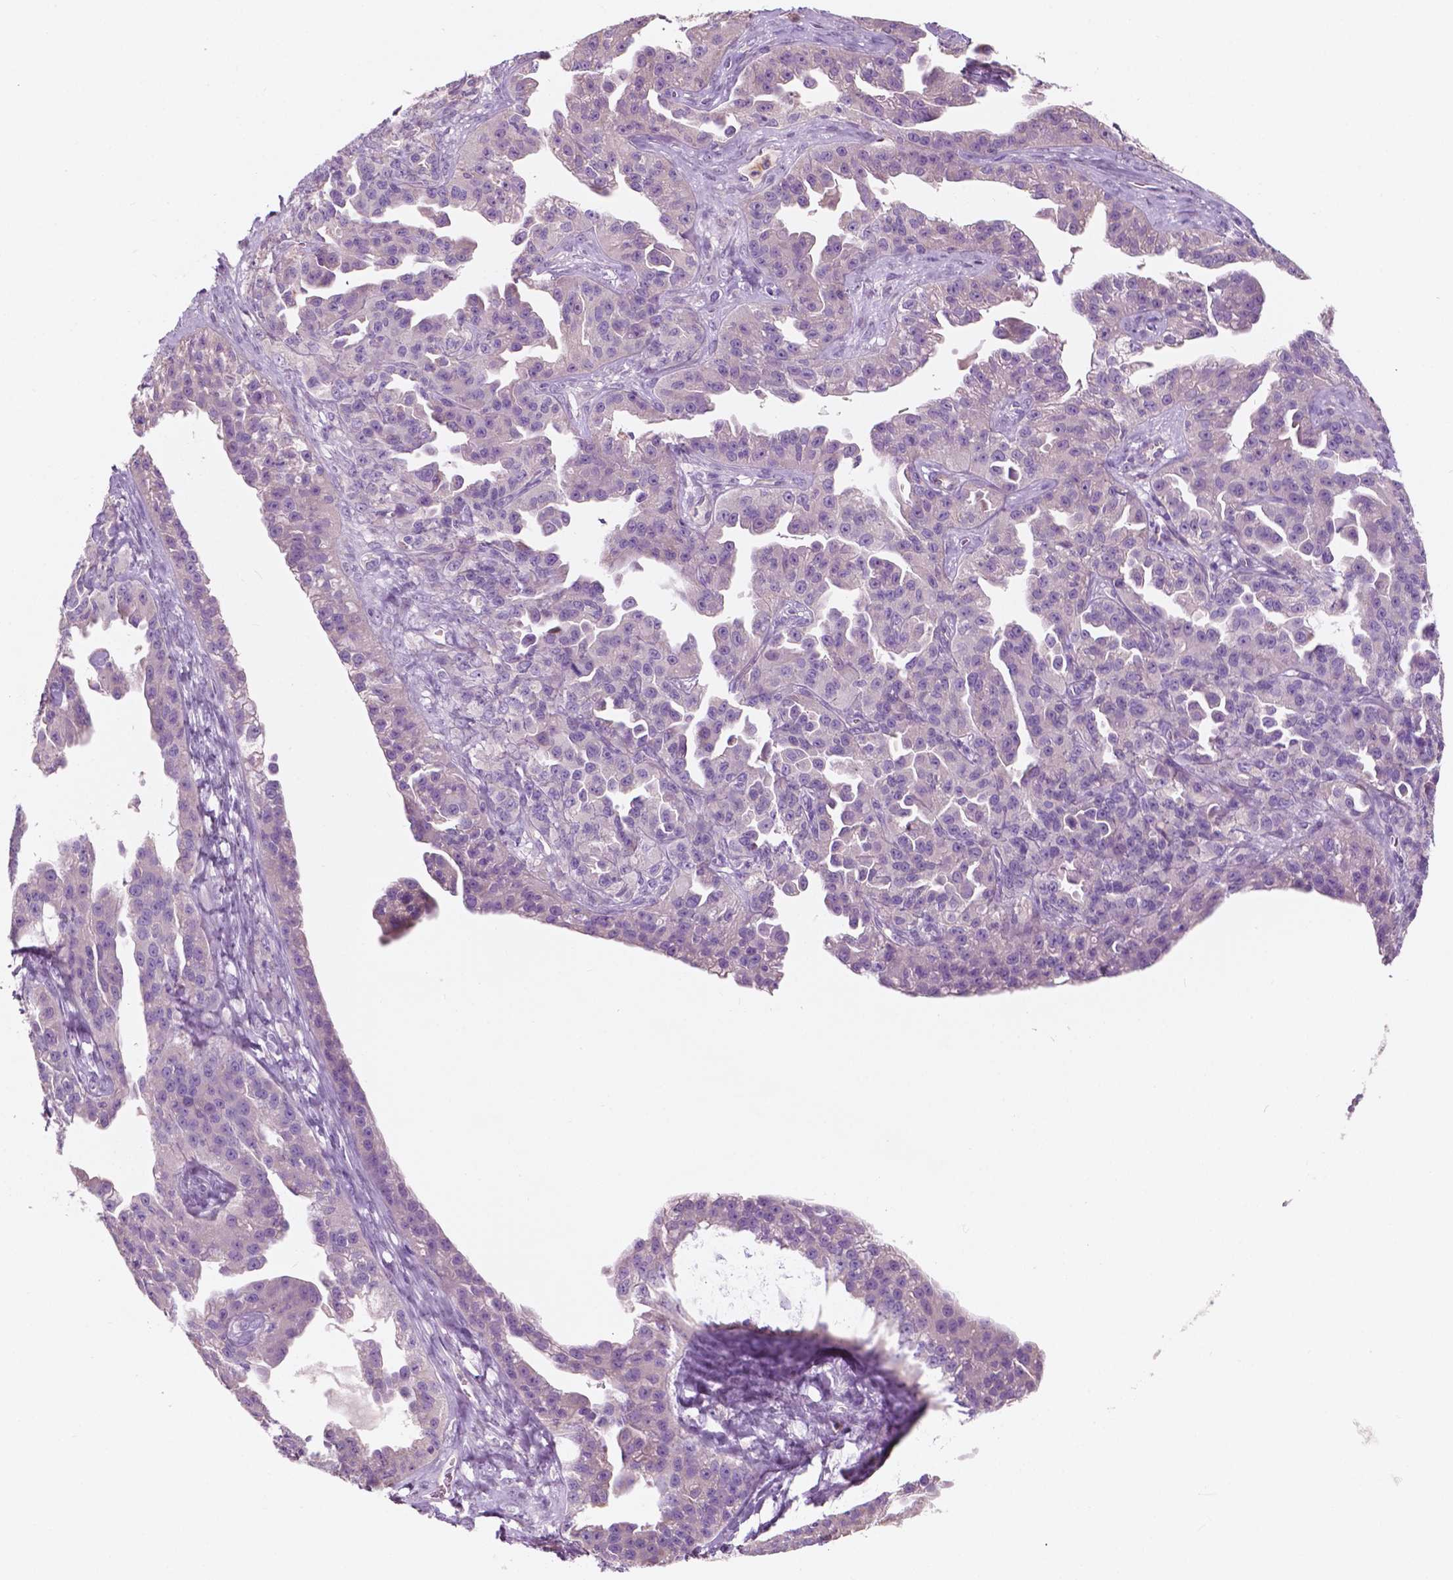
{"staining": {"intensity": "negative", "quantity": "none", "location": "none"}, "tissue": "ovarian cancer", "cell_type": "Tumor cells", "image_type": "cancer", "snomed": [{"axis": "morphology", "description": "Cystadenocarcinoma, serous, NOS"}, {"axis": "topography", "description": "Ovary"}], "caption": "Immunohistochemical staining of serous cystadenocarcinoma (ovarian) demonstrates no significant positivity in tumor cells.", "gene": "SEMA4A", "patient": {"sex": "female", "age": 75}}